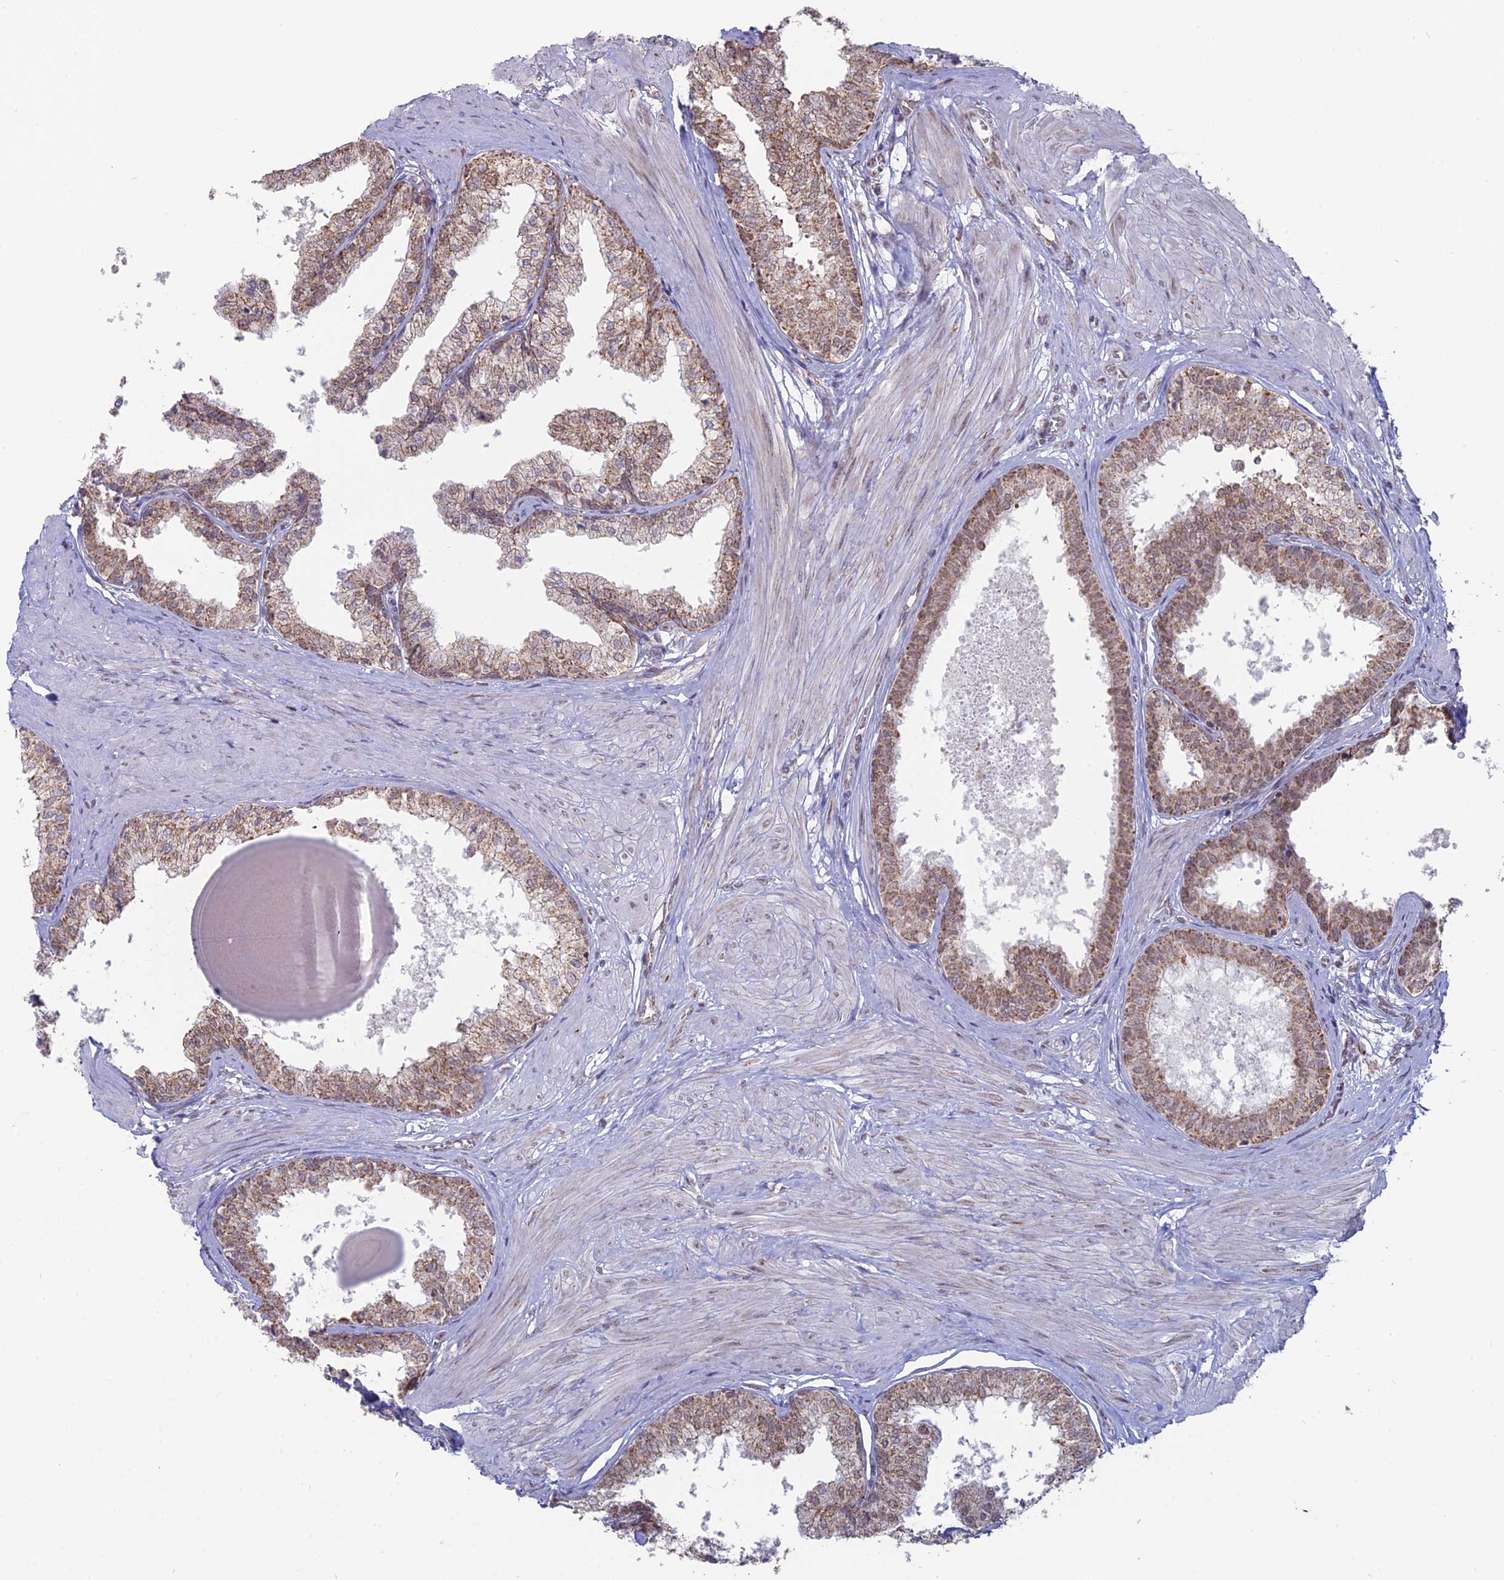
{"staining": {"intensity": "moderate", "quantity": ">75%", "location": "cytoplasmic/membranous,nuclear"}, "tissue": "prostate", "cell_type": "Glandular cells", "image_type": "normal", "snomed": [{"axis": "morphology", "description": "Normal tissue, NOS"}, {"axis": "topography", "description": "Prostate"}], "caption": "Immunohistochemical staining of unremarkable prostate exhibits >75% levels of moderate cytoplasmic/membranous,nuclear protein positivity in approximately >75% of glandular cells.", "gene": "ARHGAP40", "patient": {"sex": "male", "age": 48}}